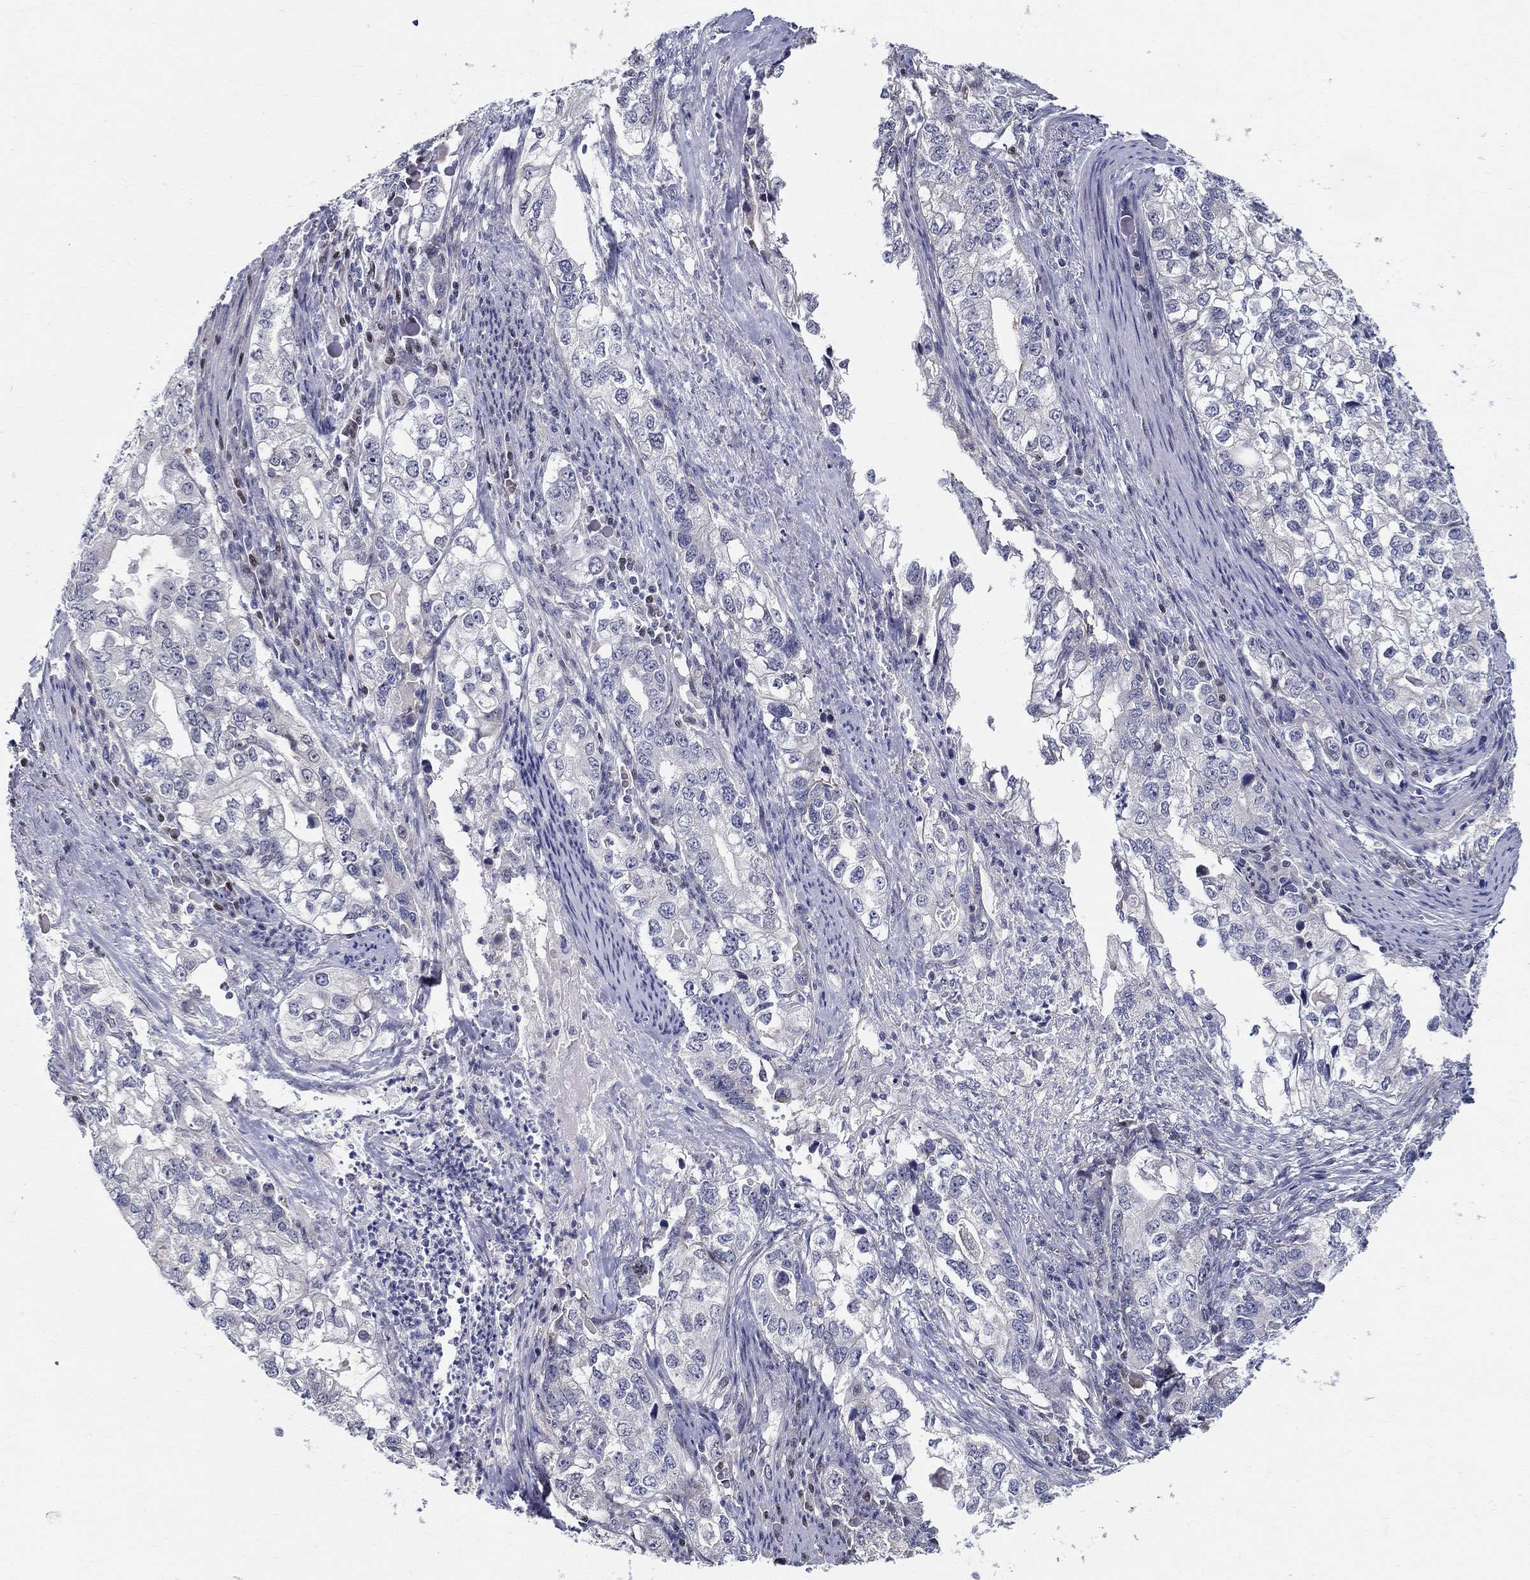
{"staining": {"intensity": "negative", "quantity": "none", "location": "none"}, "tissue": "stomach cancer", "cell_type": "Tumor cells", "image_type": "cancer", "snomed": [{"axis": "morphology", "description": "Adenocarcinoma, NOS"}, {"axis": "topography", "description": "Stomach, lower"}], "caption": "Tumor cells show no significant protein expression in stomach cancer. (DAB (3,3'-diaminobenzidine) immunohistochemistry (IHC), high magnification).", "gene": "C16orf46", "patient": {"sex": "female", "age": 72}}